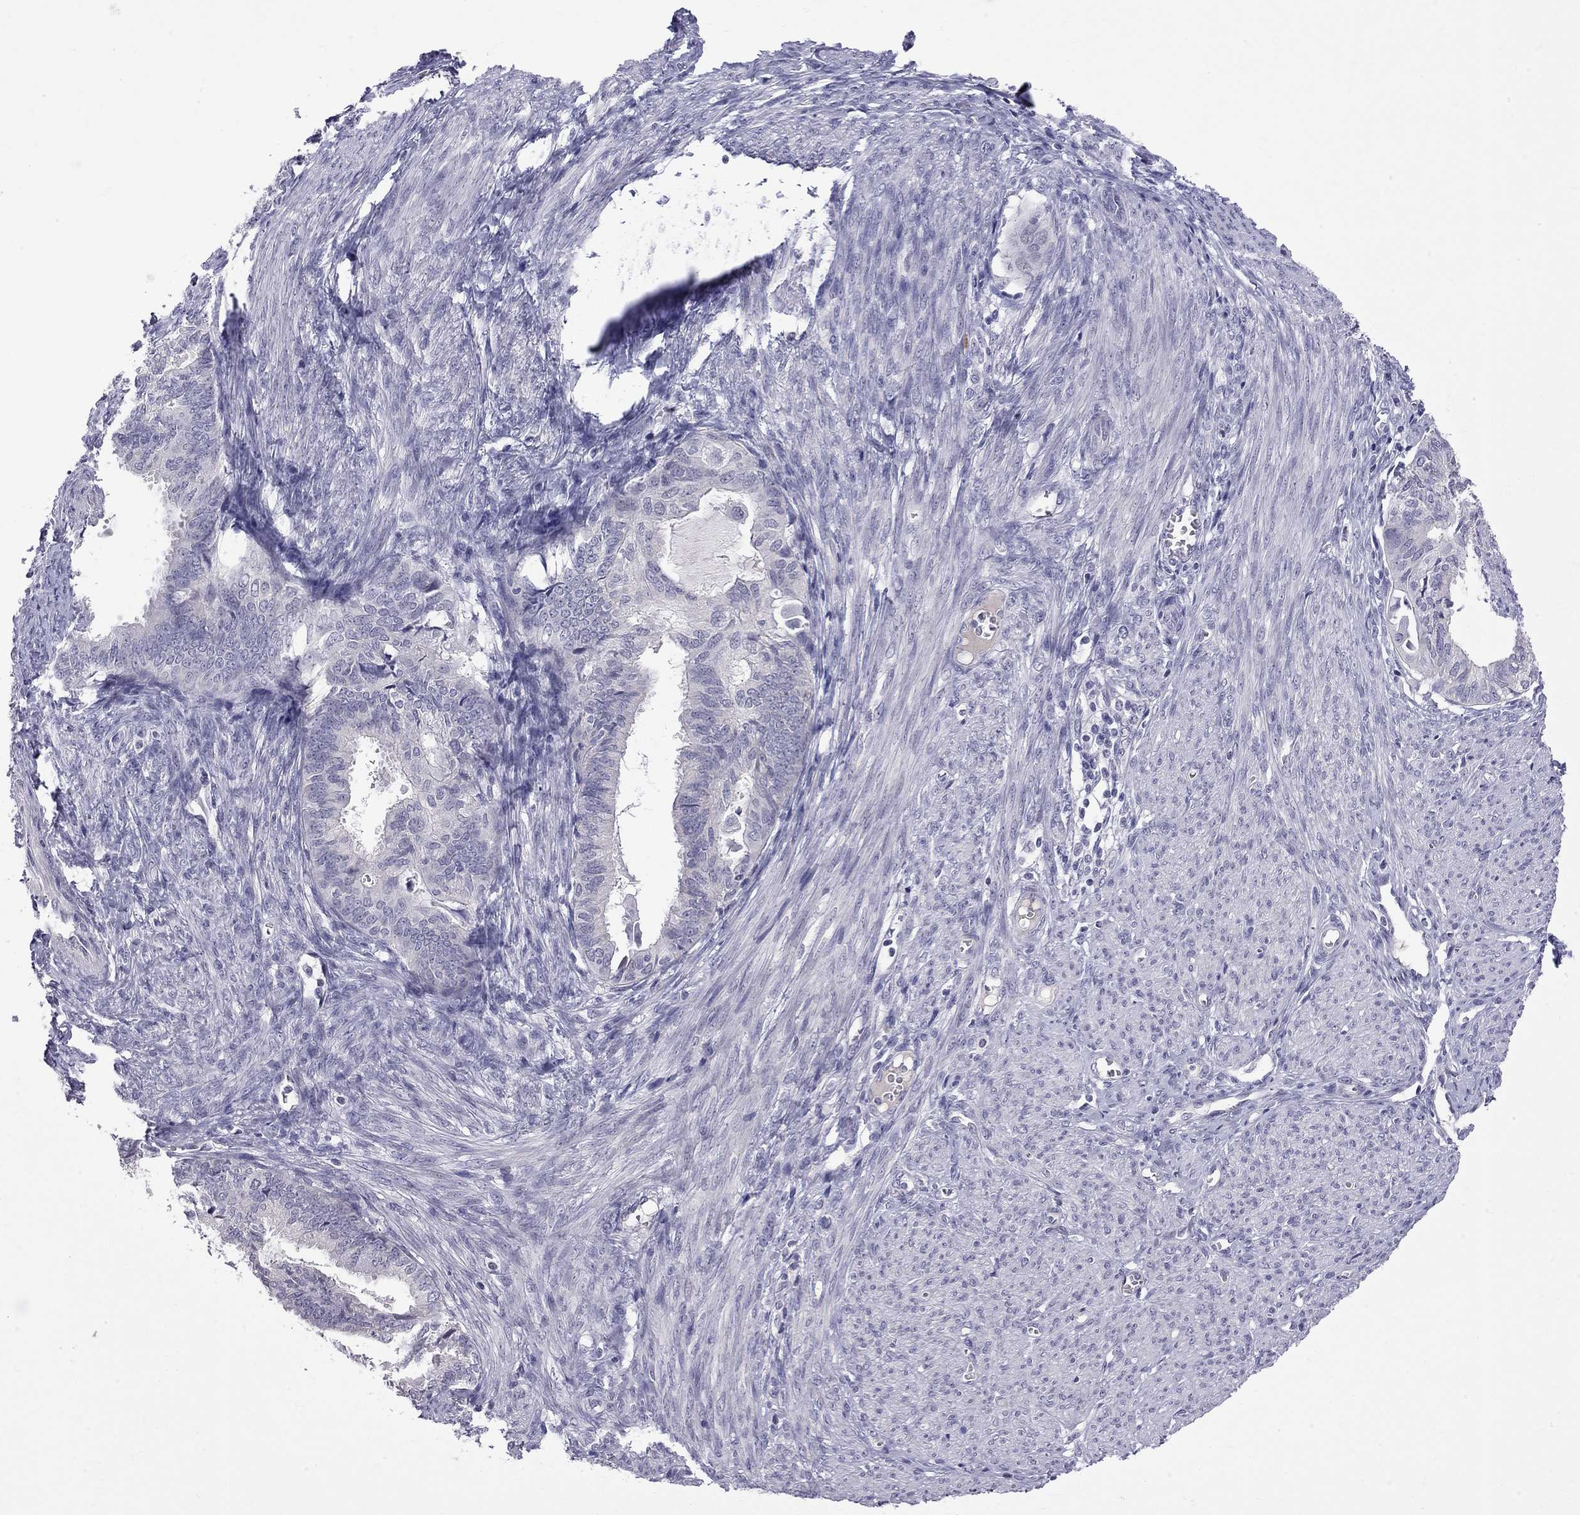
{"staining": {"intensity": "negative", "quantity": "none", "location": "none"}, "tissue": "endometrial cancer", "cell_type": "Tumor cells", "image_type": "cancer", "snomed": [{"axis": "morphology", "description": "Adenocarcinoma, NOS"}, {"axis": "topography", "description": "Endometrium"}], "caption": "Image shows no protein expression in tumor cells of endometrial cancer tissue.", "gene": "RTL9", "patient": {"sex": "female", "age": 86}}